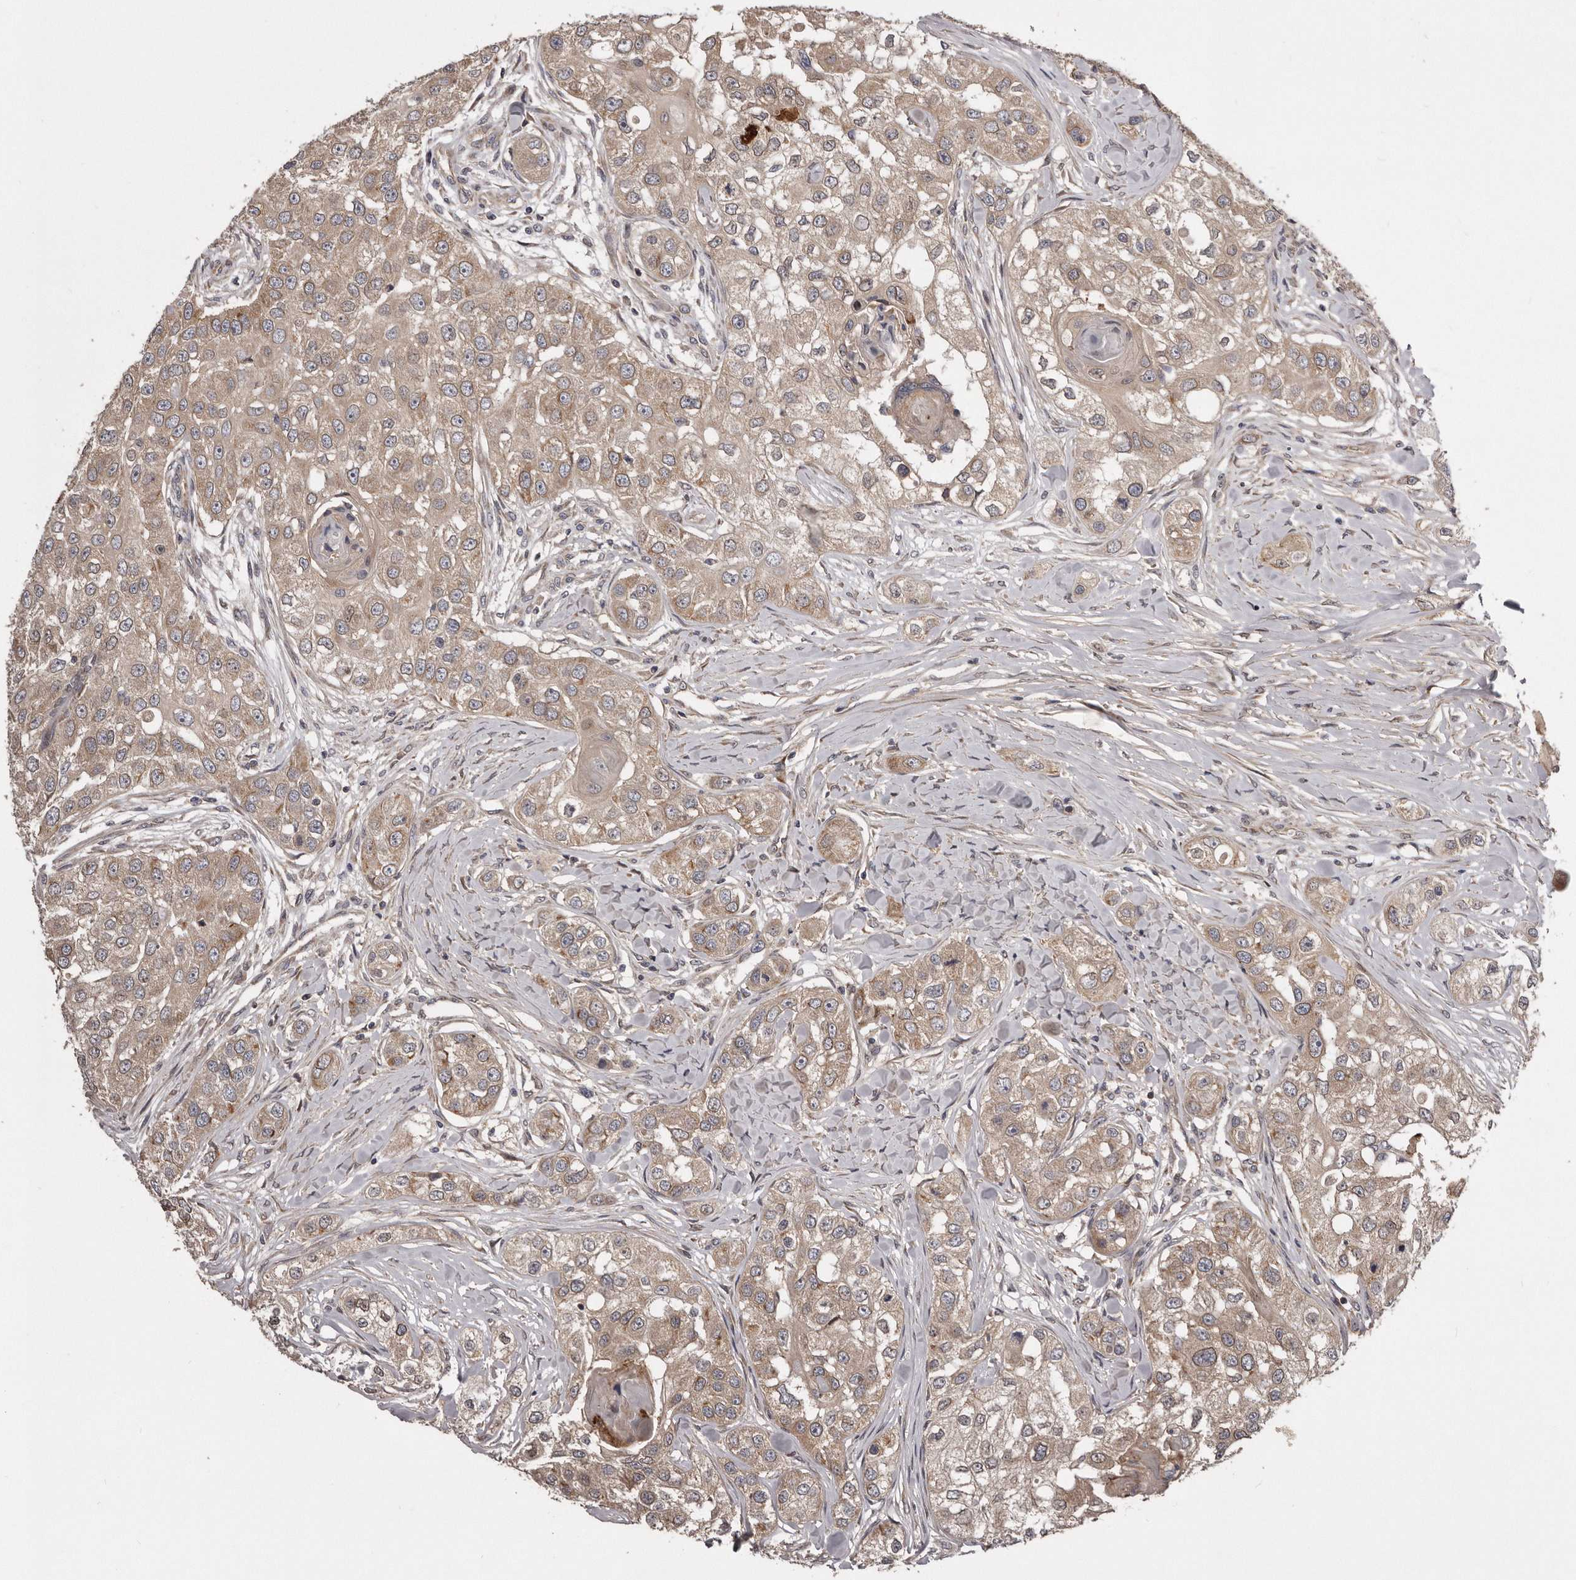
{"staining": {"intensity": "weak", "quantity": ">75%", "location": "cytoplasmic/membranous"}, "tissue": "head and neck cancer", "cell_type": "Tumor cells", "image_type": "cancer", "snomed": [{"axis": "morphology", "description": "Normal tissue, NOS"}, {"axis": "morphology", "description": "Squamous cell carcinoma, NOS"}, {"axis": "topography", "description": "Skeletal muscle"}, {"axis": "topography", "description": "Head-Neck"}], "caption": "Head and neck squamous cell carcinoma stained with immunohistochemistry (IHC) displays weak cytoplasmic/membranous positivity in about >75% of tumor cells.", "gene": "ARMCX1", "patient": {"sex": "male", "age": 51}}